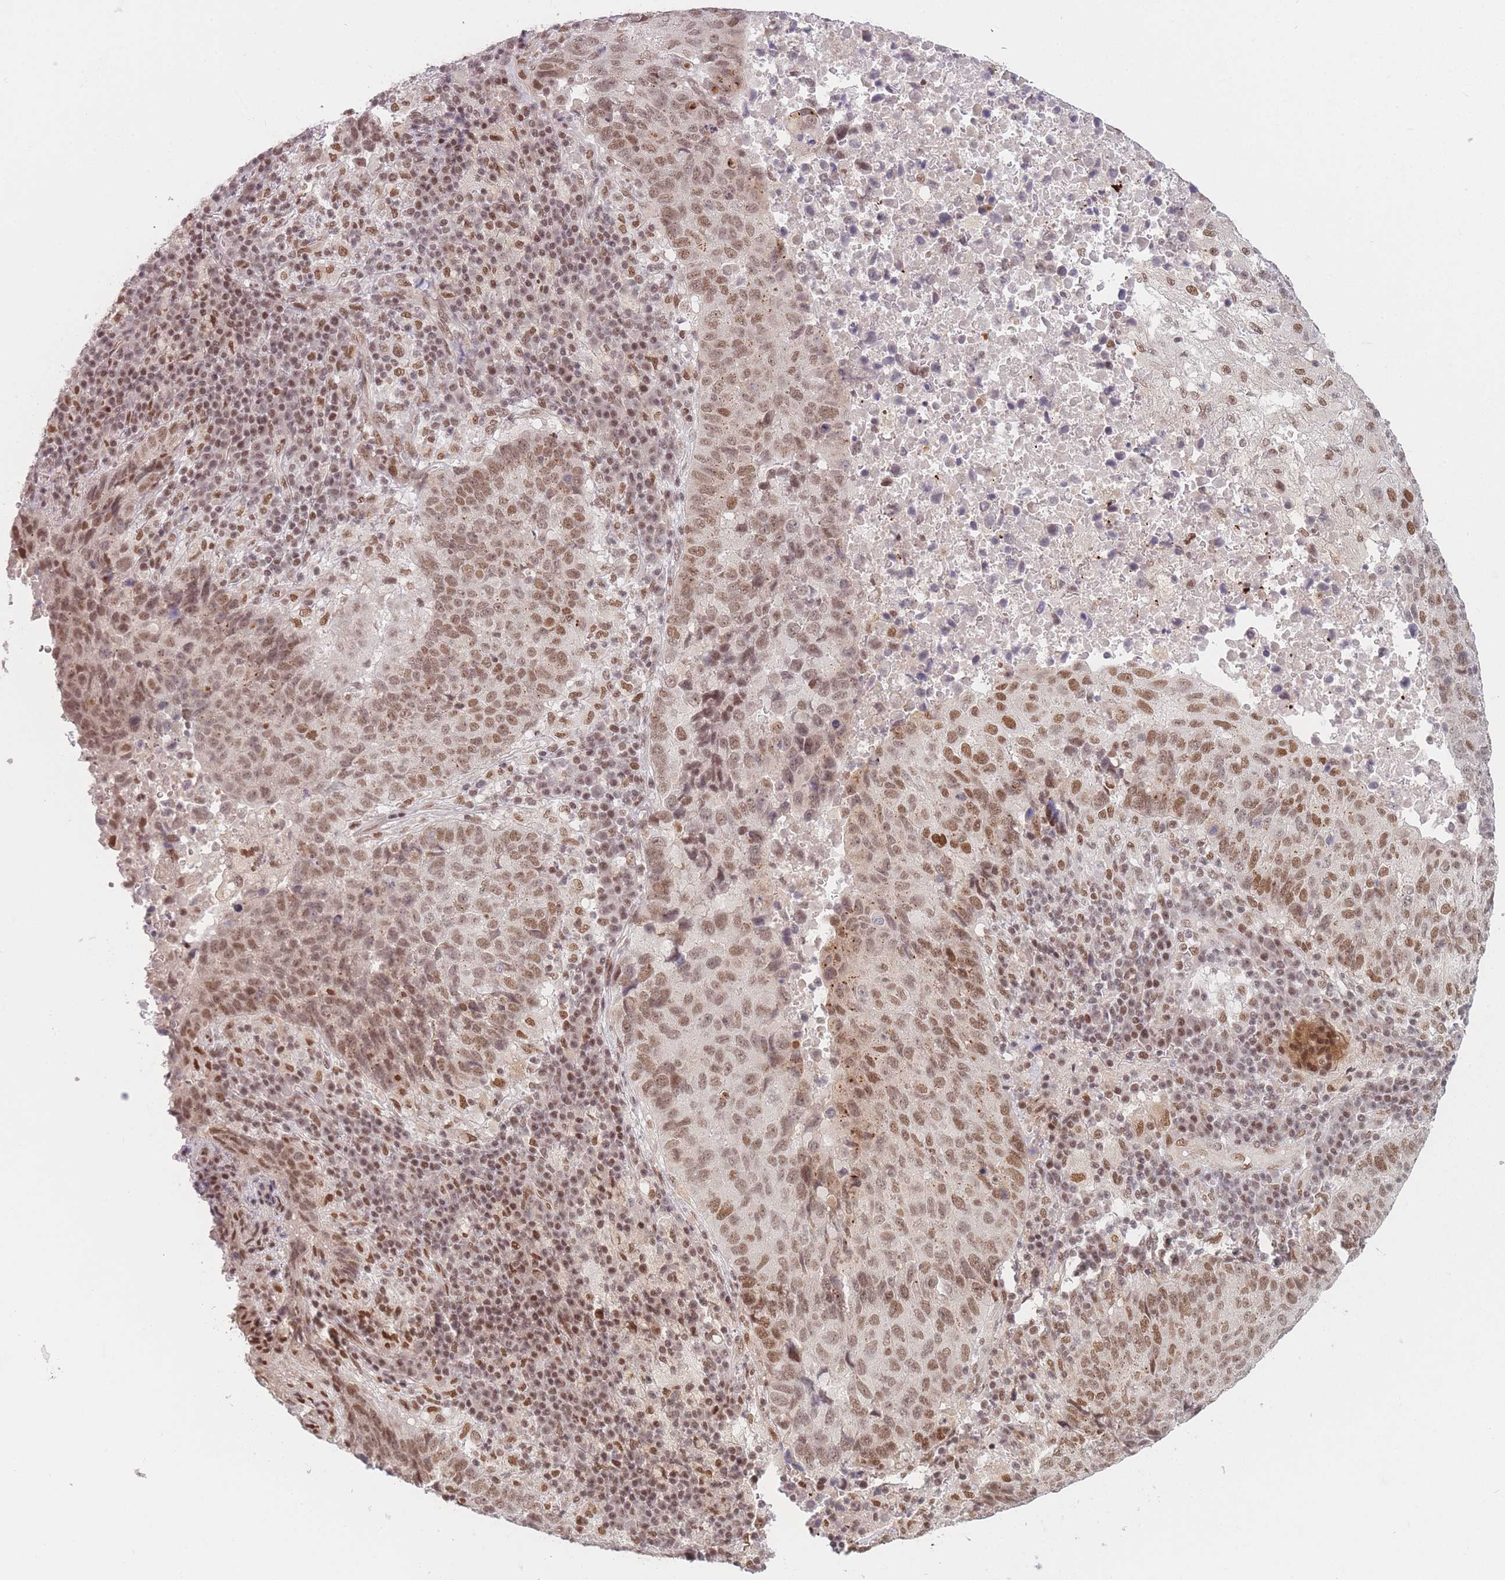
{"staining": {"intensity": "moderate", "quantity": ">75%", "location": "nuclear"}, "tissue": "lung cancer", "cell_type": "Tumor cells", "image_type": "cancer", "snomed": [{"axis": "morphology", "description": "Squamous cell carcinoma, NOS"}, {"axis": "topography", "description": "Lung"}], "caption": "Immunohistochemical staining of lung cancer exhibits medium levels of moderate nuclear staining in about >75% of tumor cells. The staining was performed using DAB to visualize the protein expression in brown, while the nuclei were stained in blue with hematoxylin (Magnification: 20x).", "gene": "SUPT6H", "patient": {"sex": "male", "age": 73}}